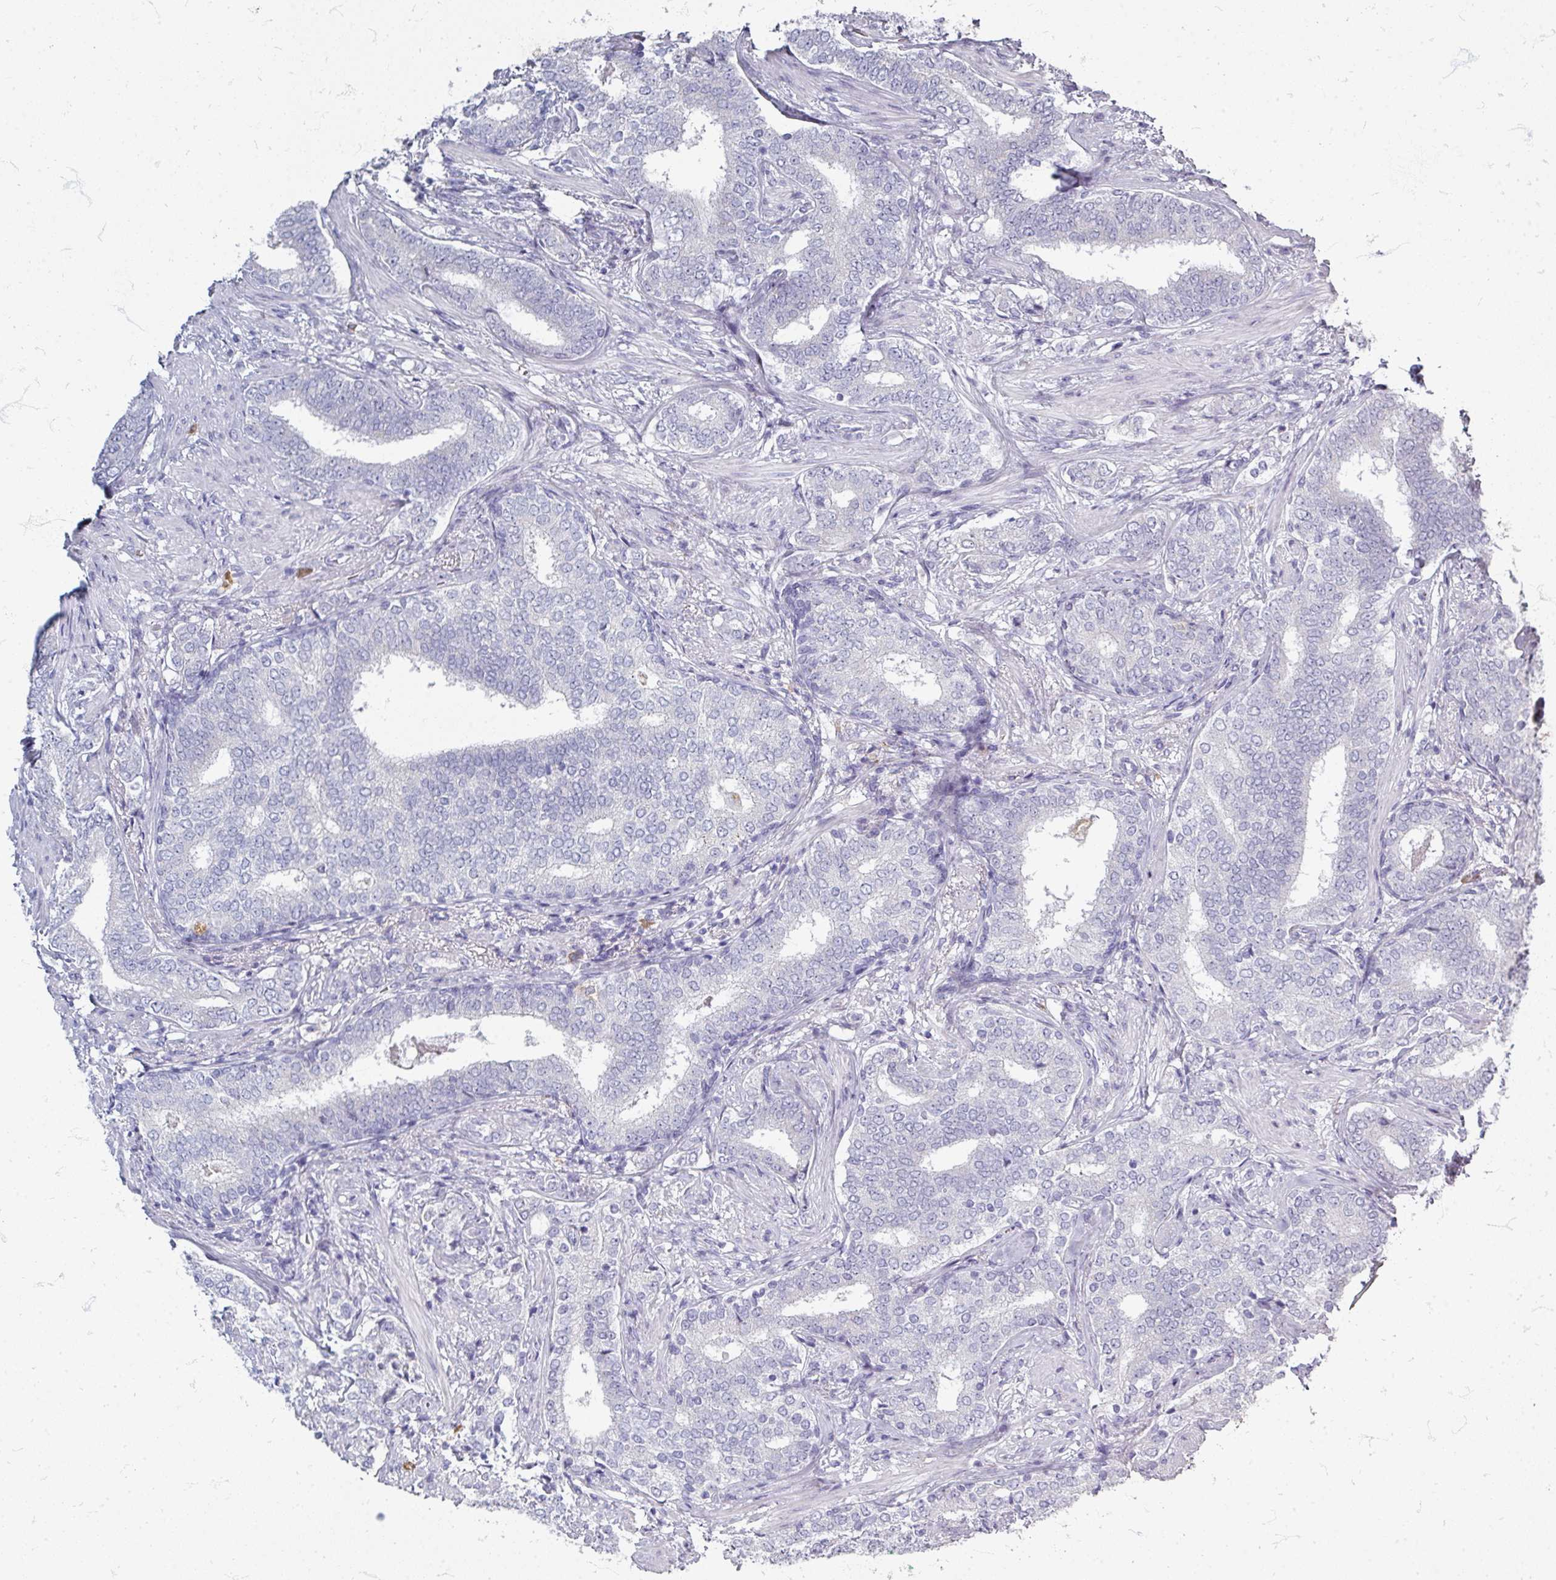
{"staining": {"intensity": "negative", "quantity": "none", "location": "none"}, "tissue": "prostate cancer", "cell_type": "Tumor cells", "image_type": "cancer", "snomed": [{"axis": "morphology", "description": "Adenocarcinoma, High grade"}, {"axis": "topography", "description": "Prostate"}], "caption": "A micrograph of human prostate cancer (high-grade adenocarcinoma) is negative for staining in tumor cells.", "gene": "ZNF878", "patient": {"sex": "male", "age": 72}}